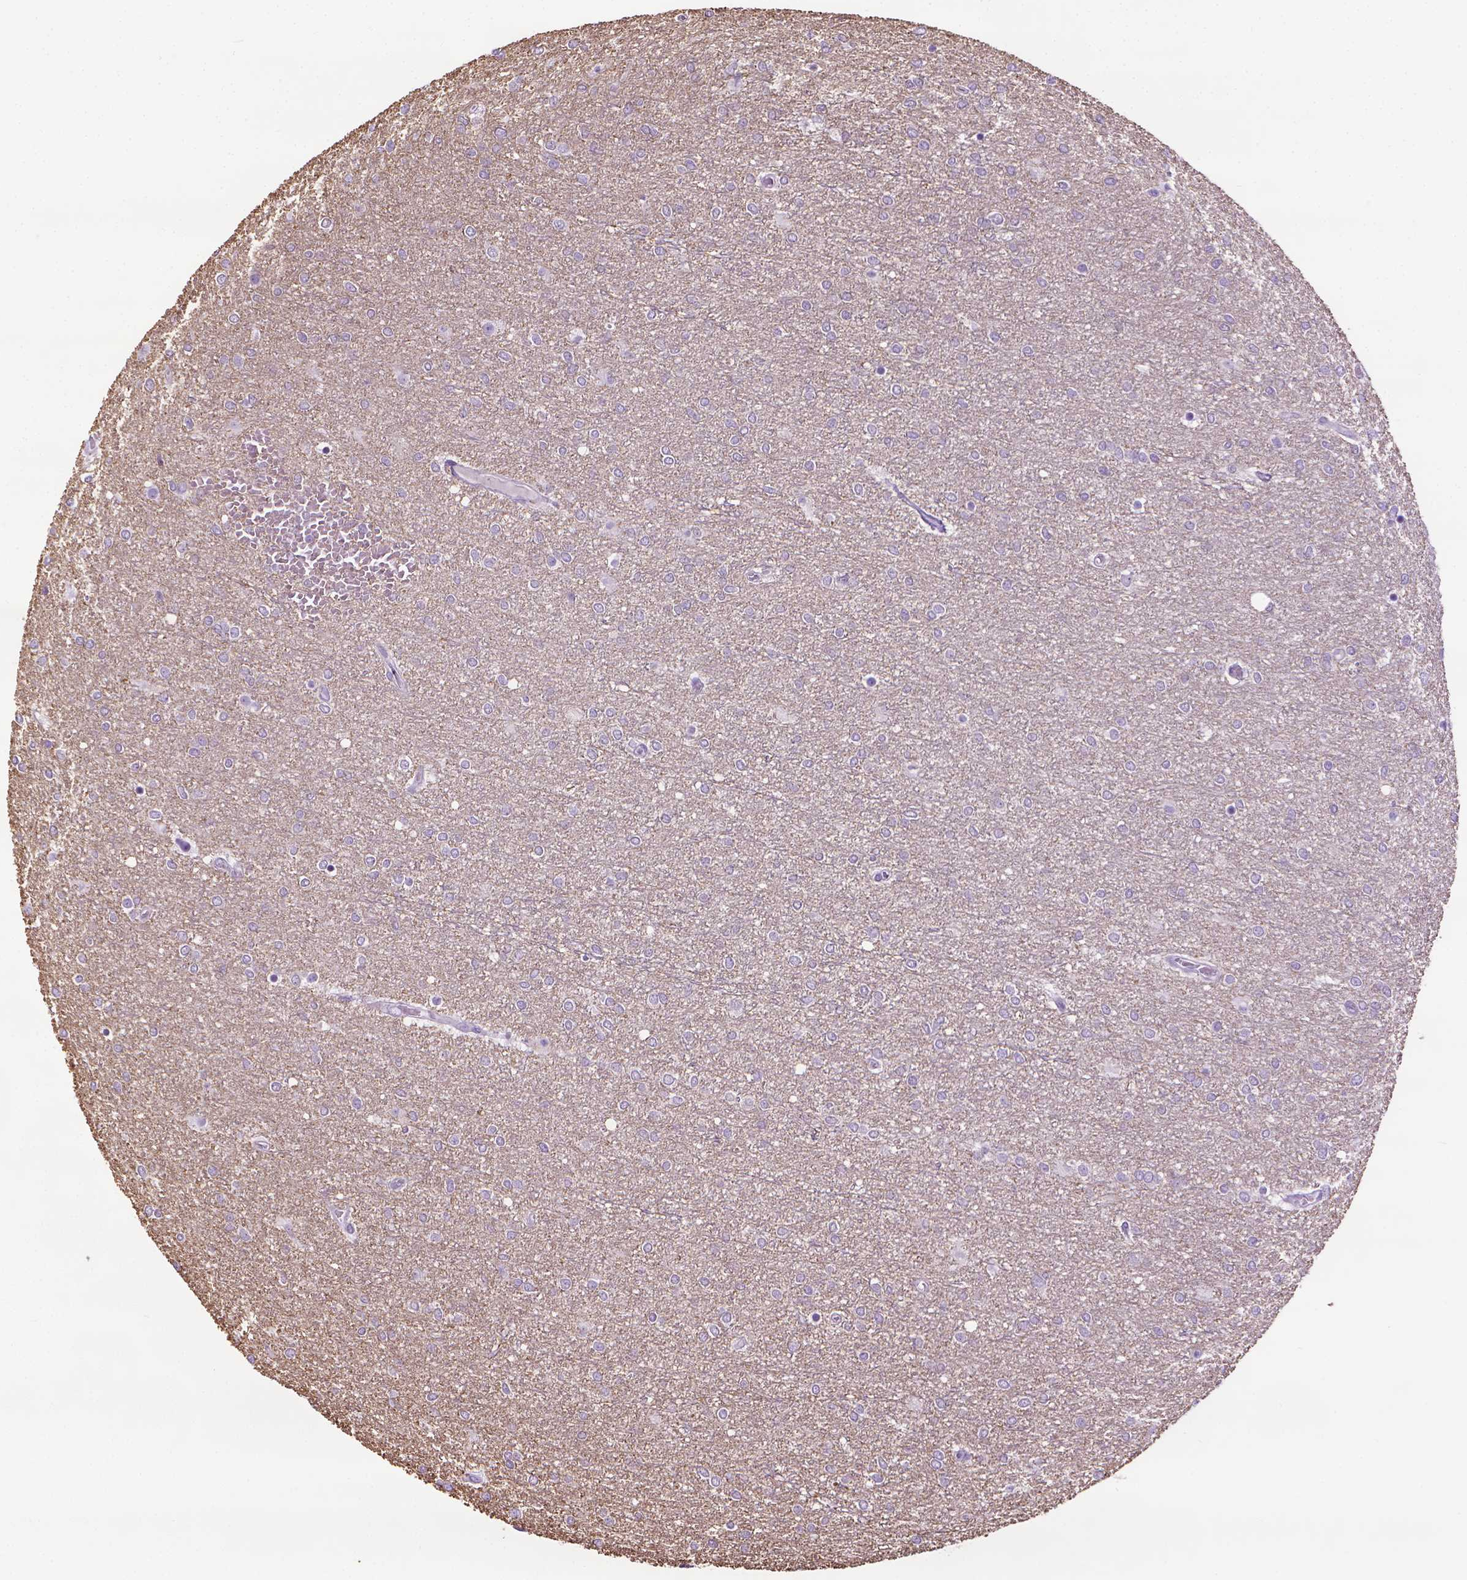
{"staining": {"intensity": "negative", "quantity": "none", "location": "none"}, "tissue": "glioma", "cell_type": "Tumor cells", "image_type": "cancer", "snomed": [{"axis": "morphology", "description": "Glioma, malignant, High grade"}, {"axis": "topography", "description": "Brain"}], "caption": "Tumor cells show no significant protein expression in malignant glioma (high-grade).", "gene": "DNAI7", "patient": {"sex": "female", "age": 61}}